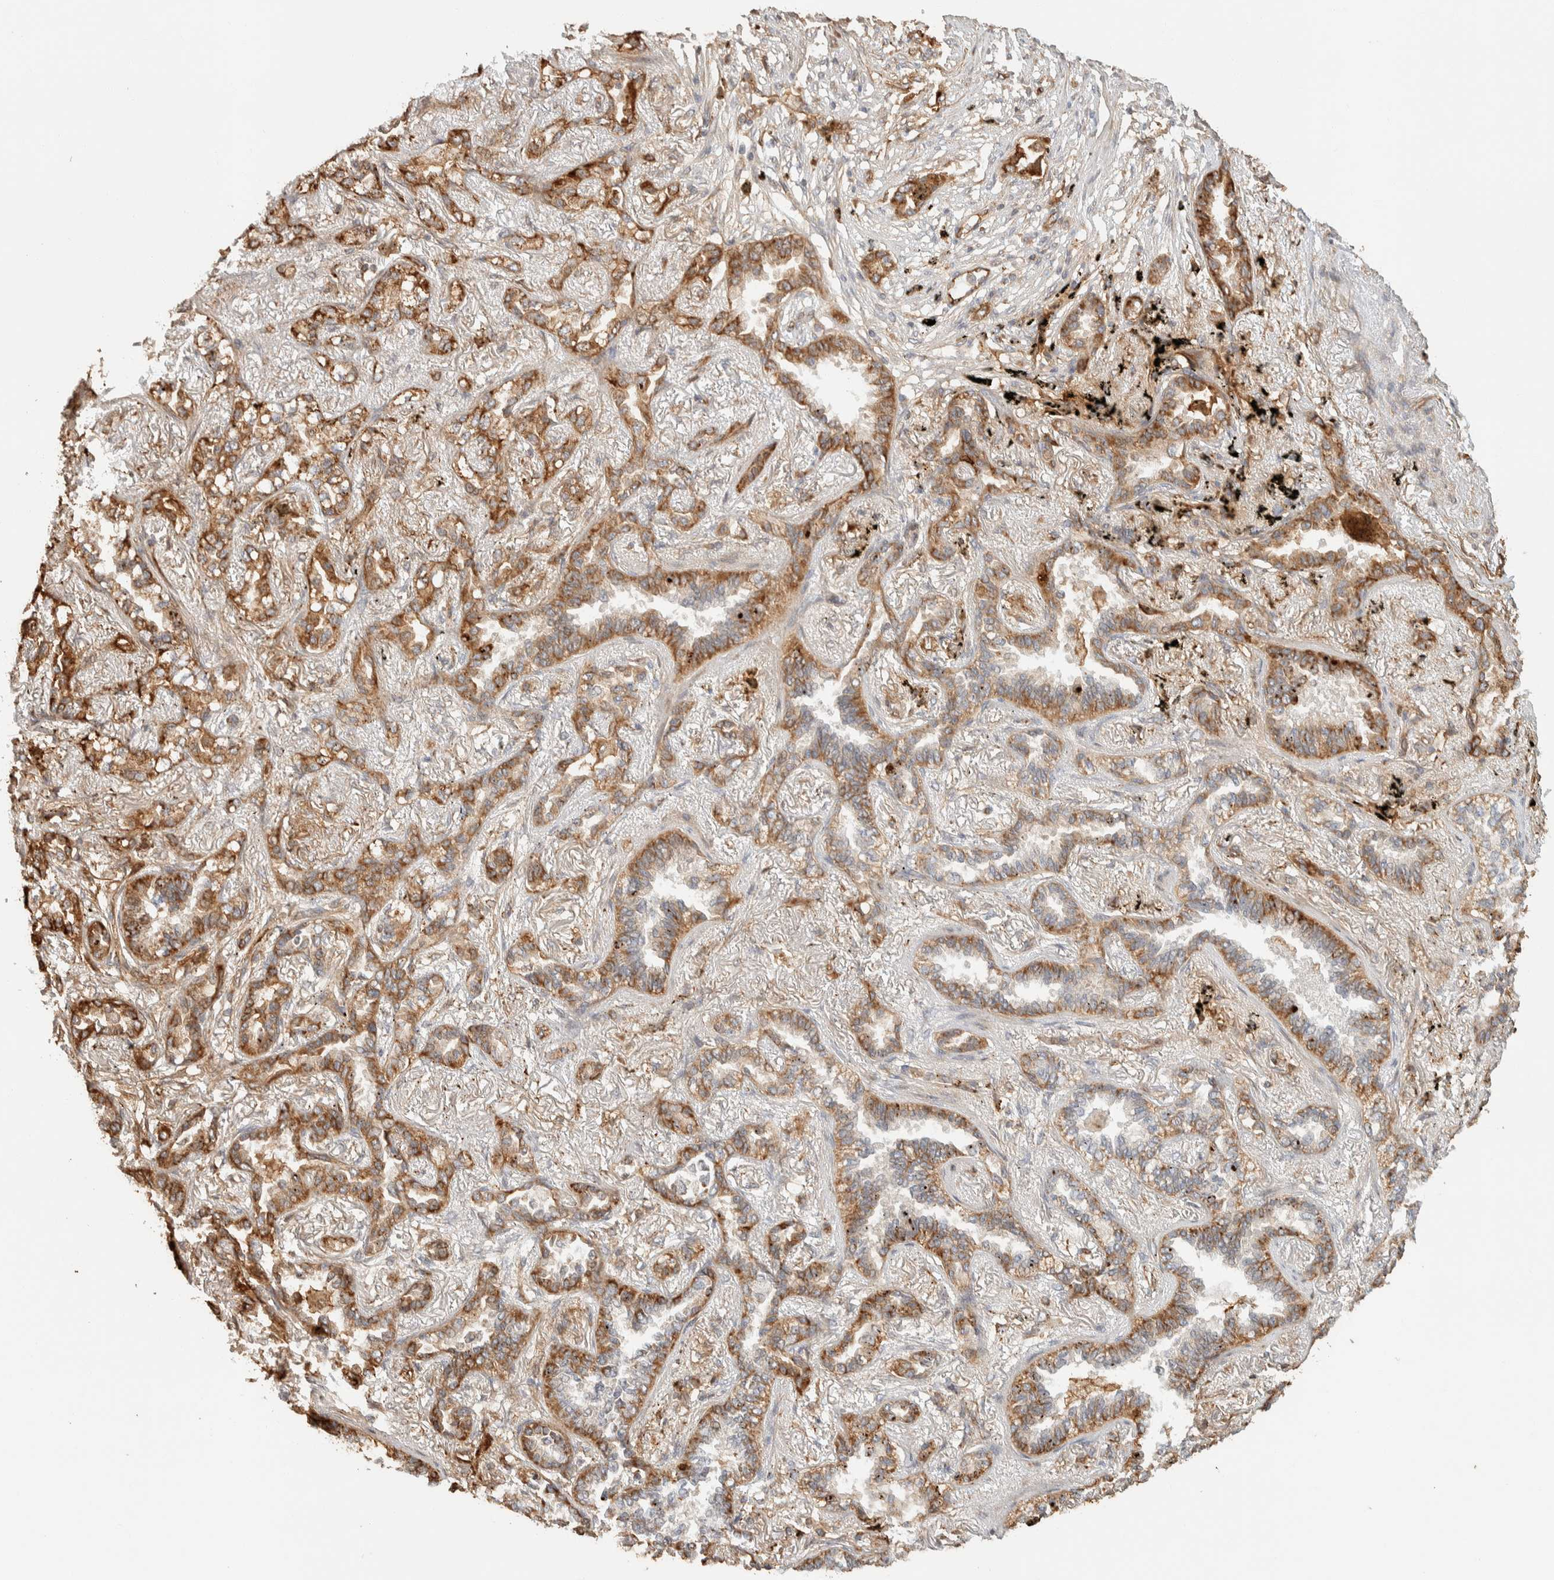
{"staining": {"intensity": "moderate", "quantity": ">75%", "location": "cytoplasmic/membranous"}, "tissue": "lung cancer", "cell_type": "Tumor cells", "image_type": "cancer", "snomed": [{"axis": "morphology", "description": "Adenocarcinoma, NOS"}, {"axis": "topography", "description": "Lung"}], "caption": "Brown immunohistochemical staining in human adenocarcinoma (lung) exhibits moderate cytoplasmic/membranous positivity in about >75% of tumor cells.", "gene": "KIF9", "patient": {"sex": "male", "age": 59}}